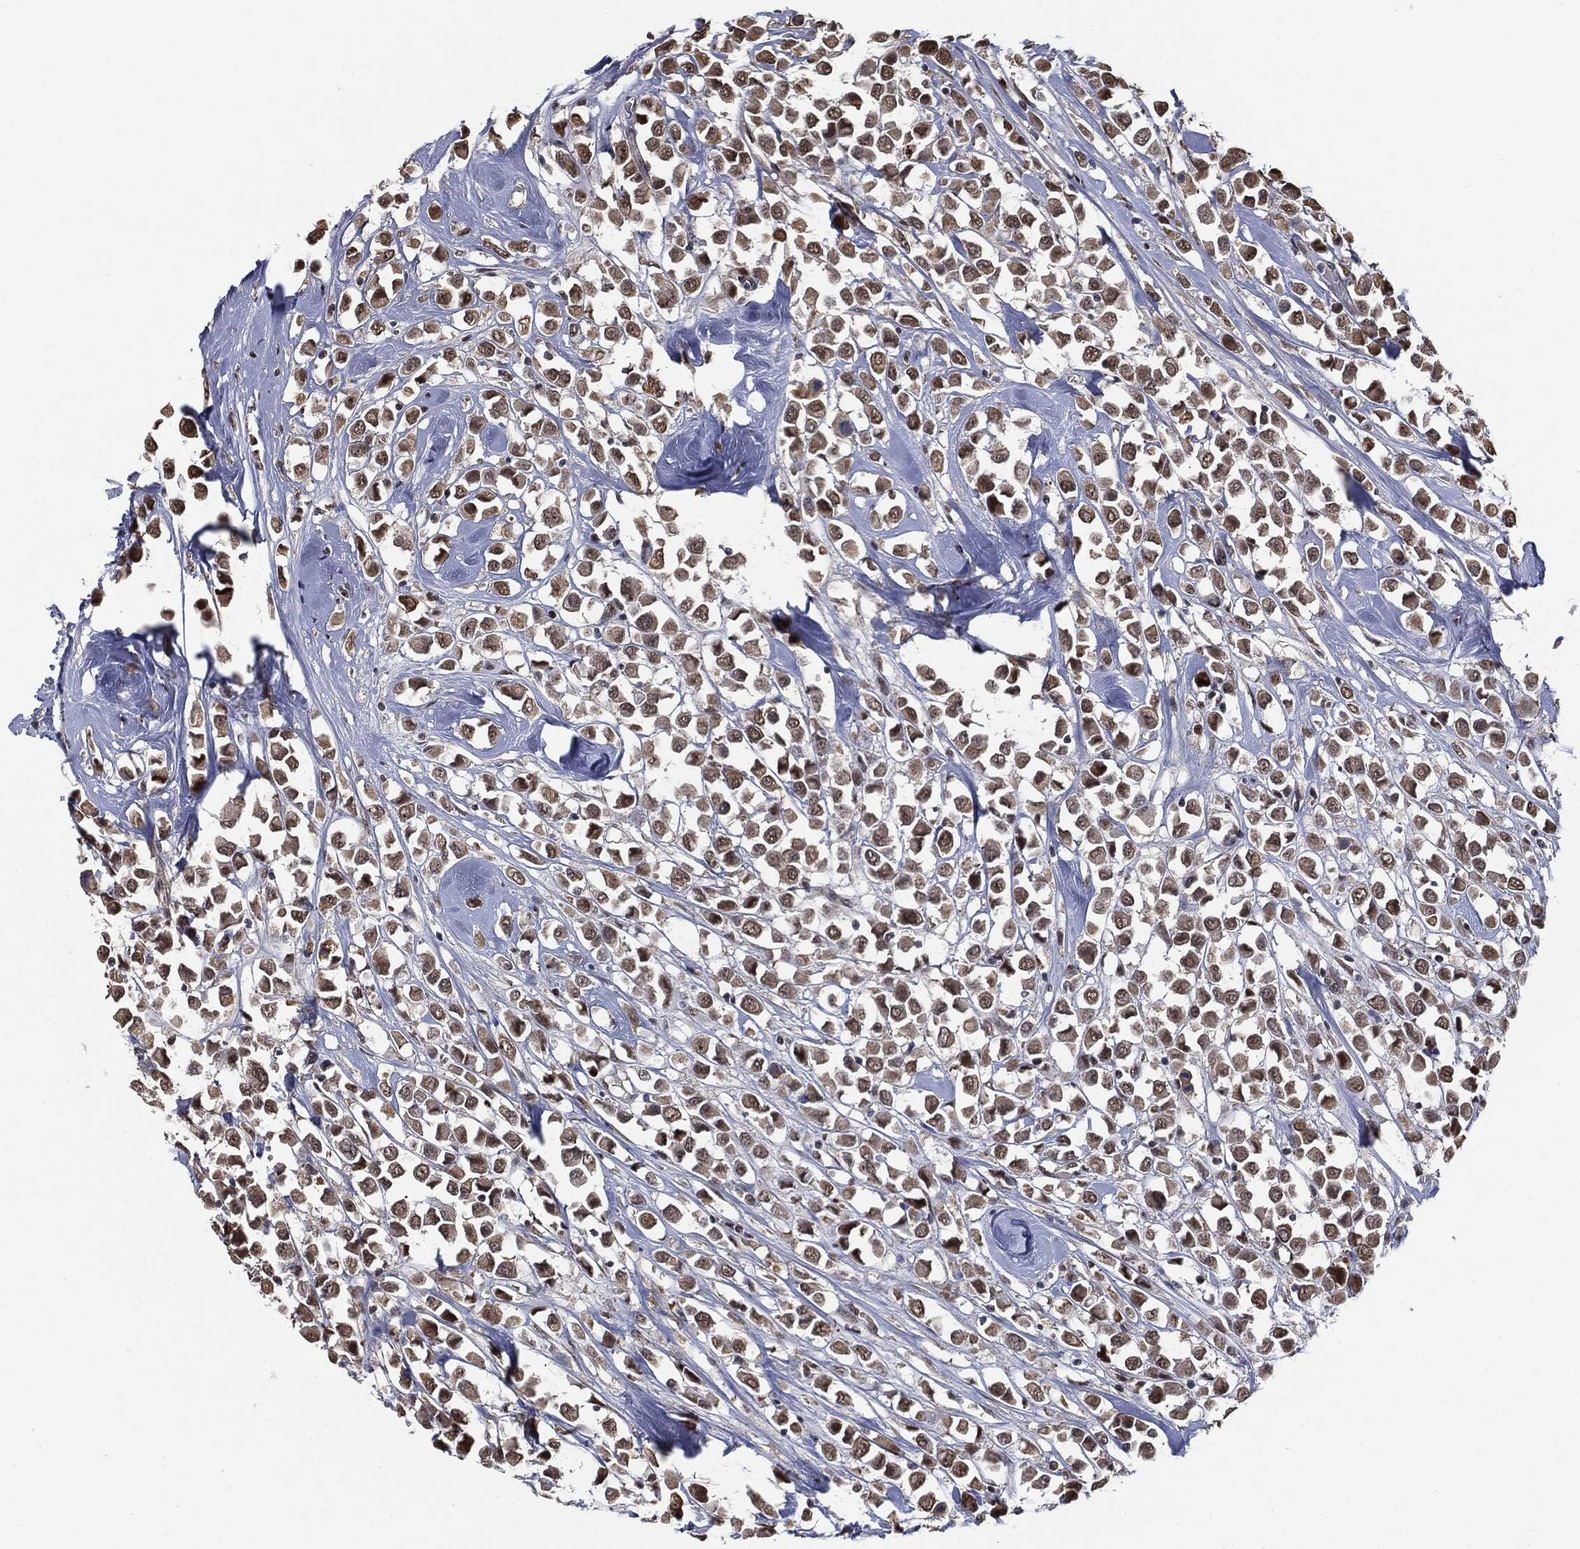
{"staining": {"intensity": "moderate", "quantity": ">75%", "location": "cytoplasmic/membranous,nuclear"}, "tissue": "breast cancer", "cell_type": "Tumor cells", "image_type": "cancer", "snomed": [{"axis": "morphology", "description": "Duct carcinoma"}, {"axis": "topography", "description": "Breast"}], "caption": "Immunohistochemistry (IHC) photomicrograph of neoplastic tissue: human breast cancer stained using immunohistochemistry displays medium levels of moderate protein expression localized specifically in the cytoplasmic/membranous and nuclear of tumor cells, appearing as a cytoplasmic/membranous and nuclear brown color.", "gene": "SHLD2", "patient": {"sex": "female", "age": 61}}